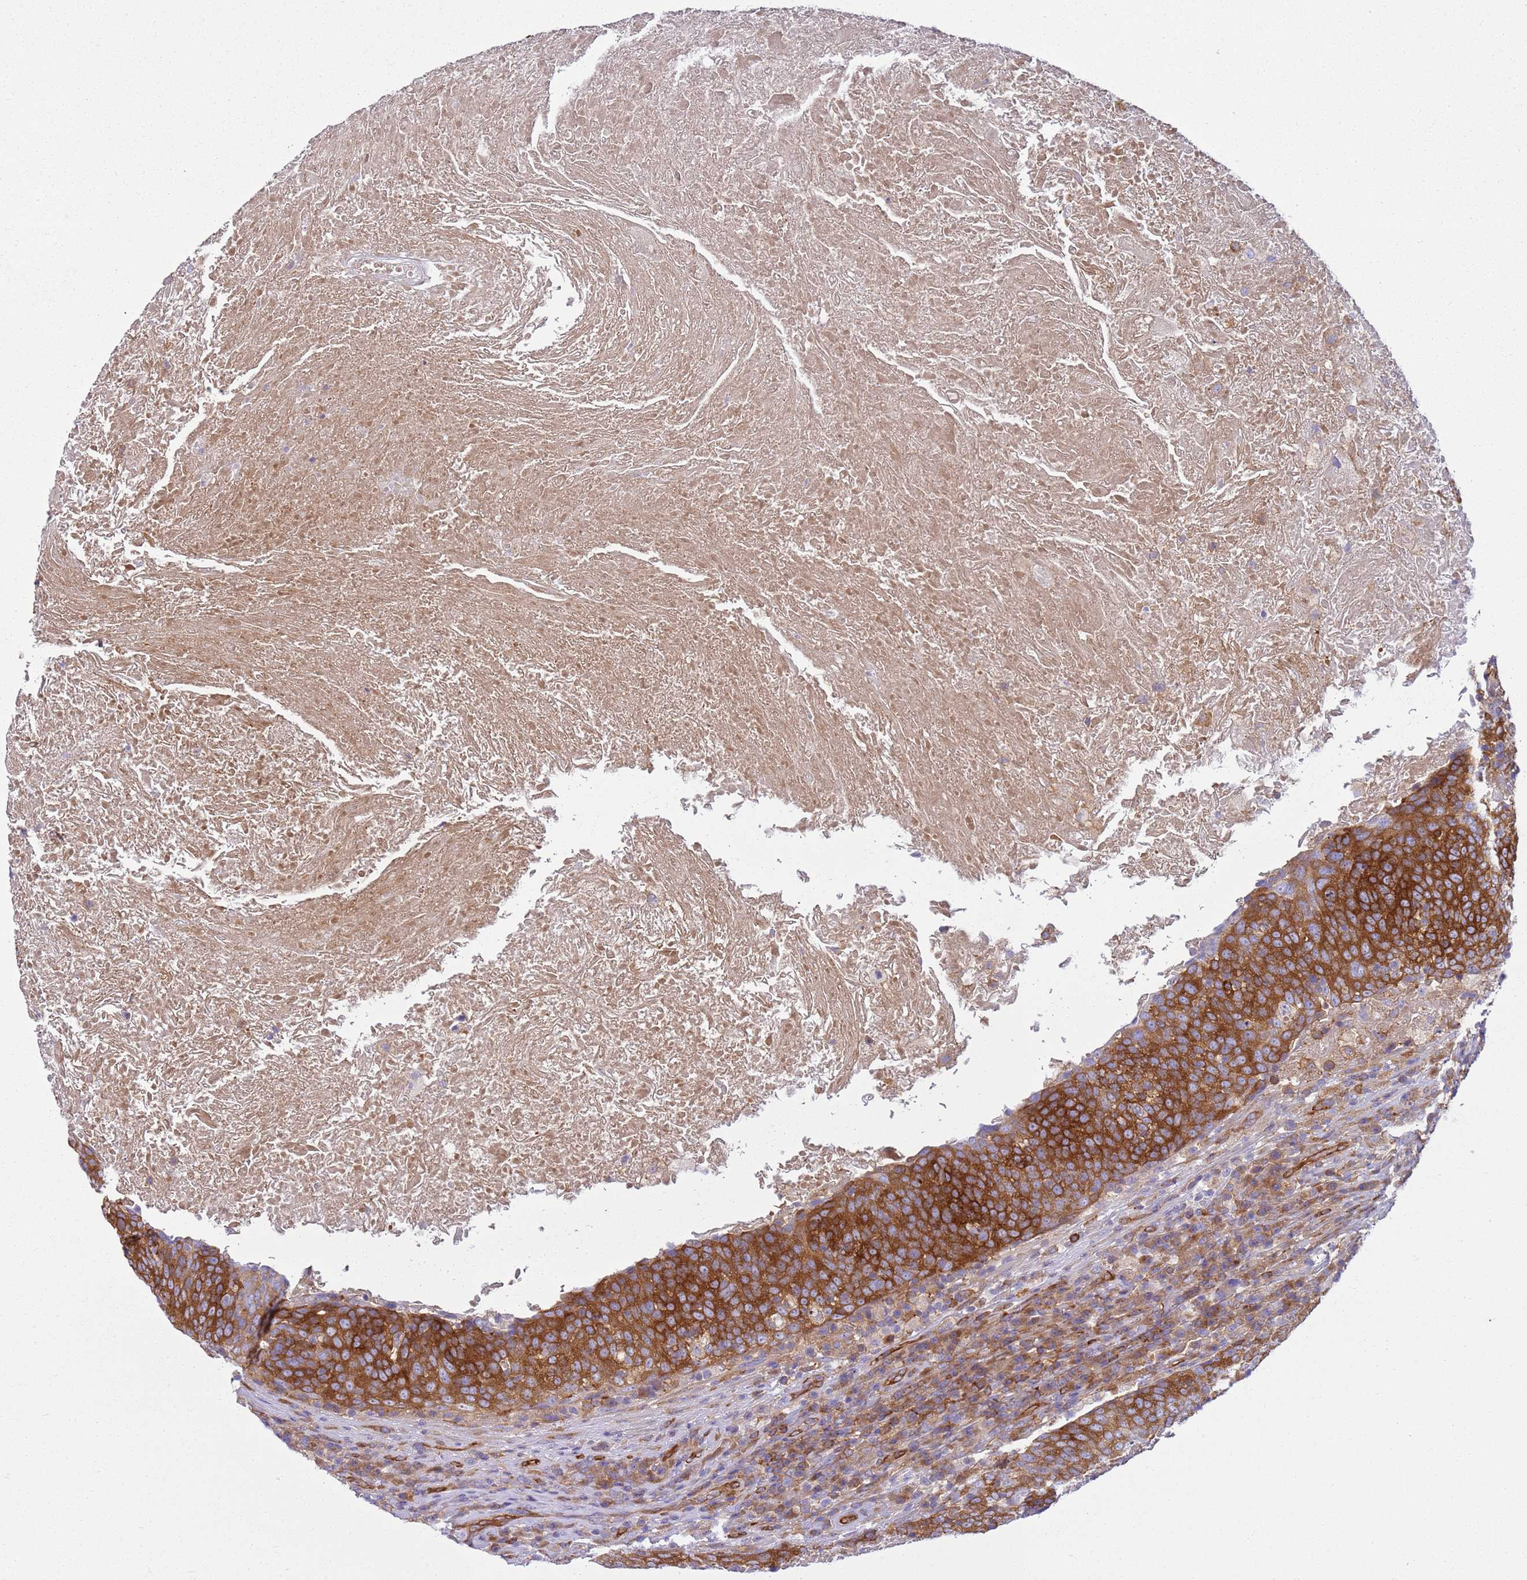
{"staining": {"intensity": "strong", "quantity": ">75%", "location": "cytoplasmic/membranous"}, "tissue": "head and neck cancer", "cell_type": "Tumor cells", "image_type": "cancer", "snomed": [{"axis": "morphology", "description": "Squamous cell carcinoma, NOS"}, {"axis": "morphology", "description": "Squamous cell carcinoma, metastatic, NOS"}, {"axis": "topography", "description": "Lymph node"}, {"axis": "topography", "description": "Head-Neck"}], "caption": "Protein staining reveals strong cytoplasmic/membranous positivity in about >75% of tumor cells in head and neck cancer.", "gene": "SNX21", "patient": {"sex": "male", "age": 62}}